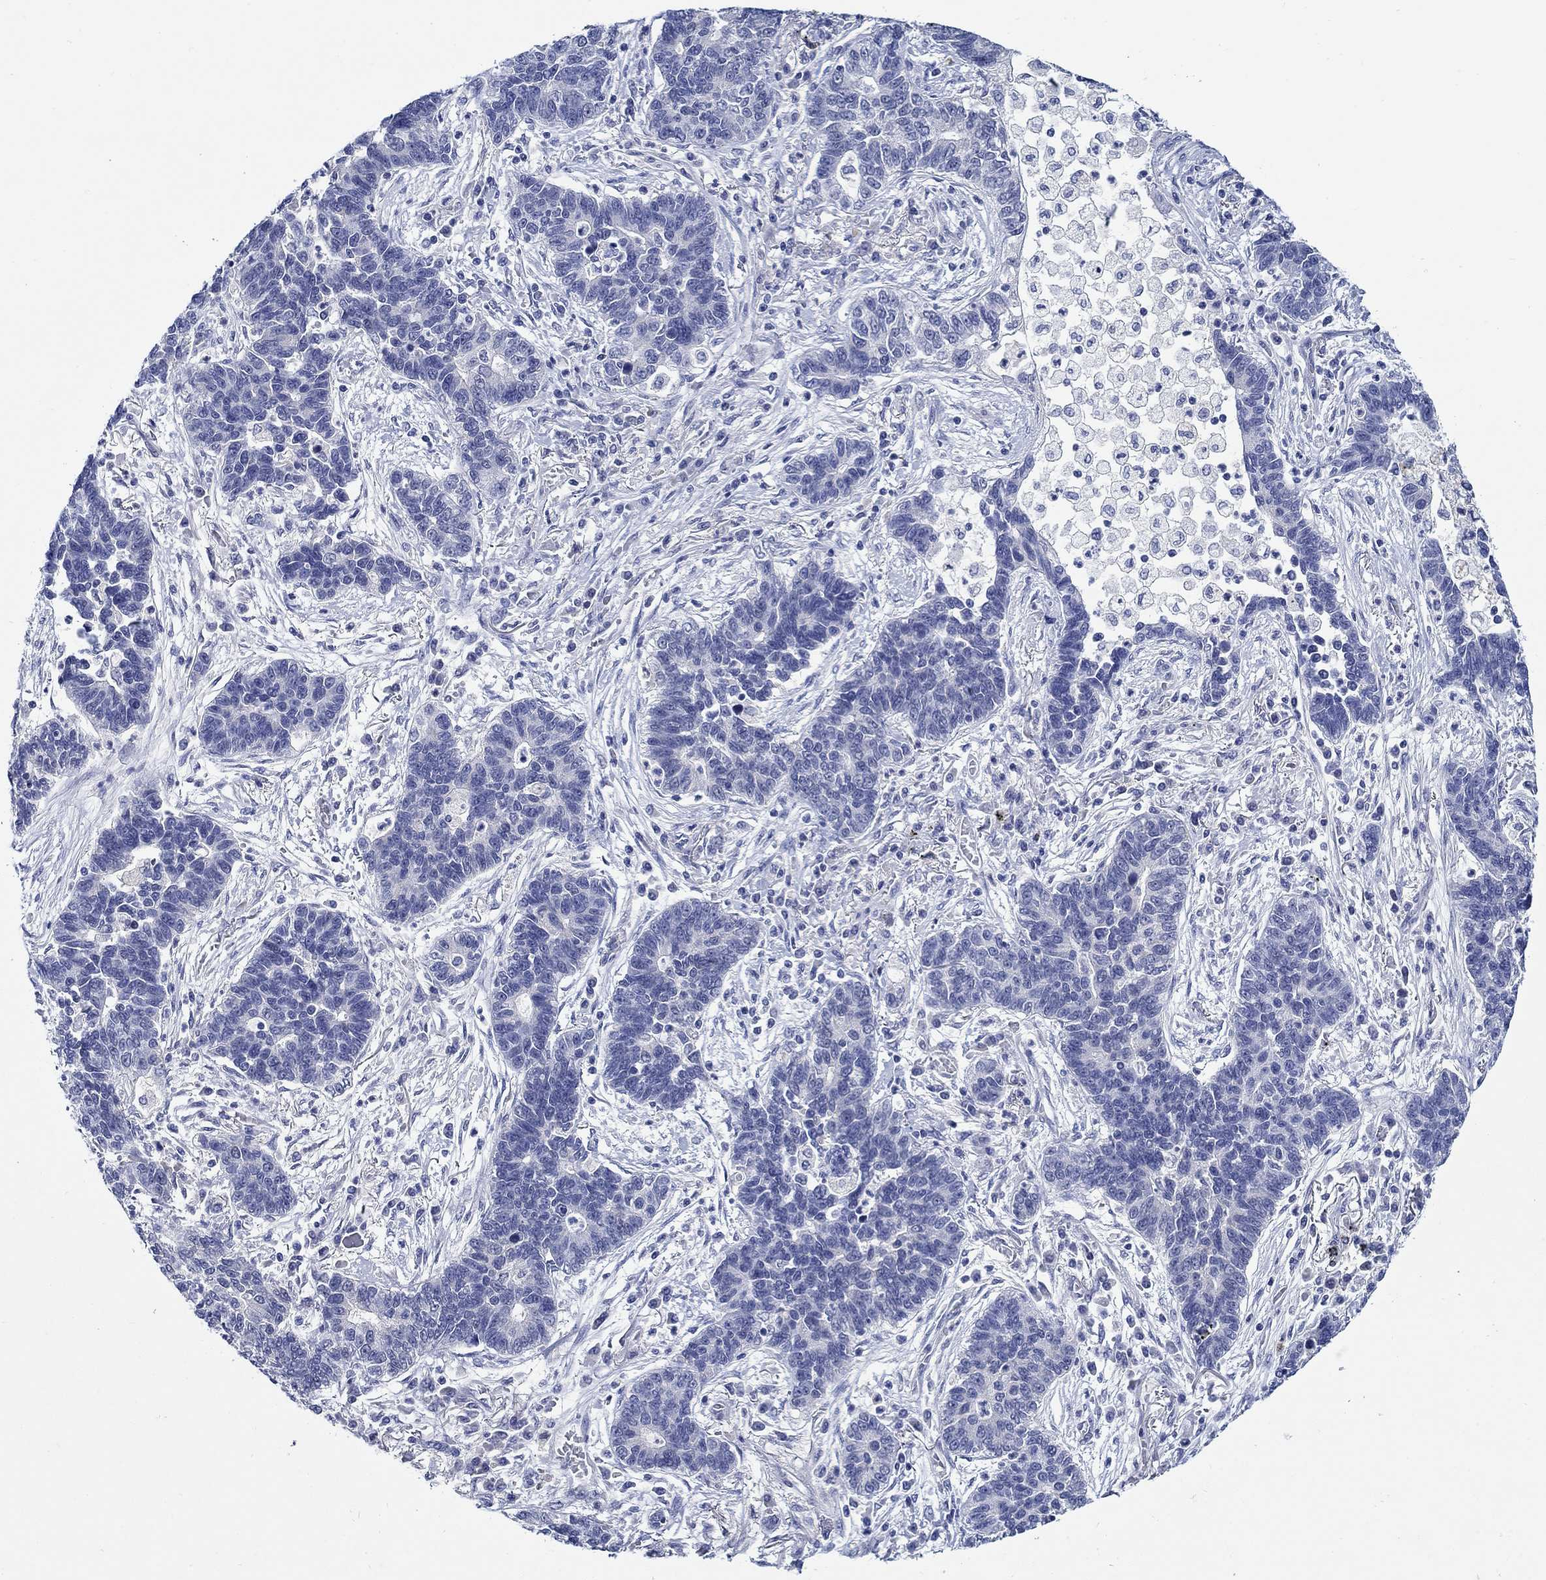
{"staining": {"intensity": "negative", "quantity": "none", "location": "none"}, "tissue": "lung cancer", "cell_type": "Tumor cells", "image_type": "cancer", "snomed": [{"axis": "morphology", "description": "Adenocarcinoma, NOS"}, {"axis": "topography", "description": "Lung"}], "caption": "High power microscopy photomicrograph of an IHC histopathology image of lung adenocarcinoma, revealing no significant expression in tumor cells. (Brightfield microscopy of DAB (3,3'-diaminobenzidine) immunohistochemistry (IHC) at high magnification).", "gene": "MC2R", "patient": {"sex": "female", "age": 57}}